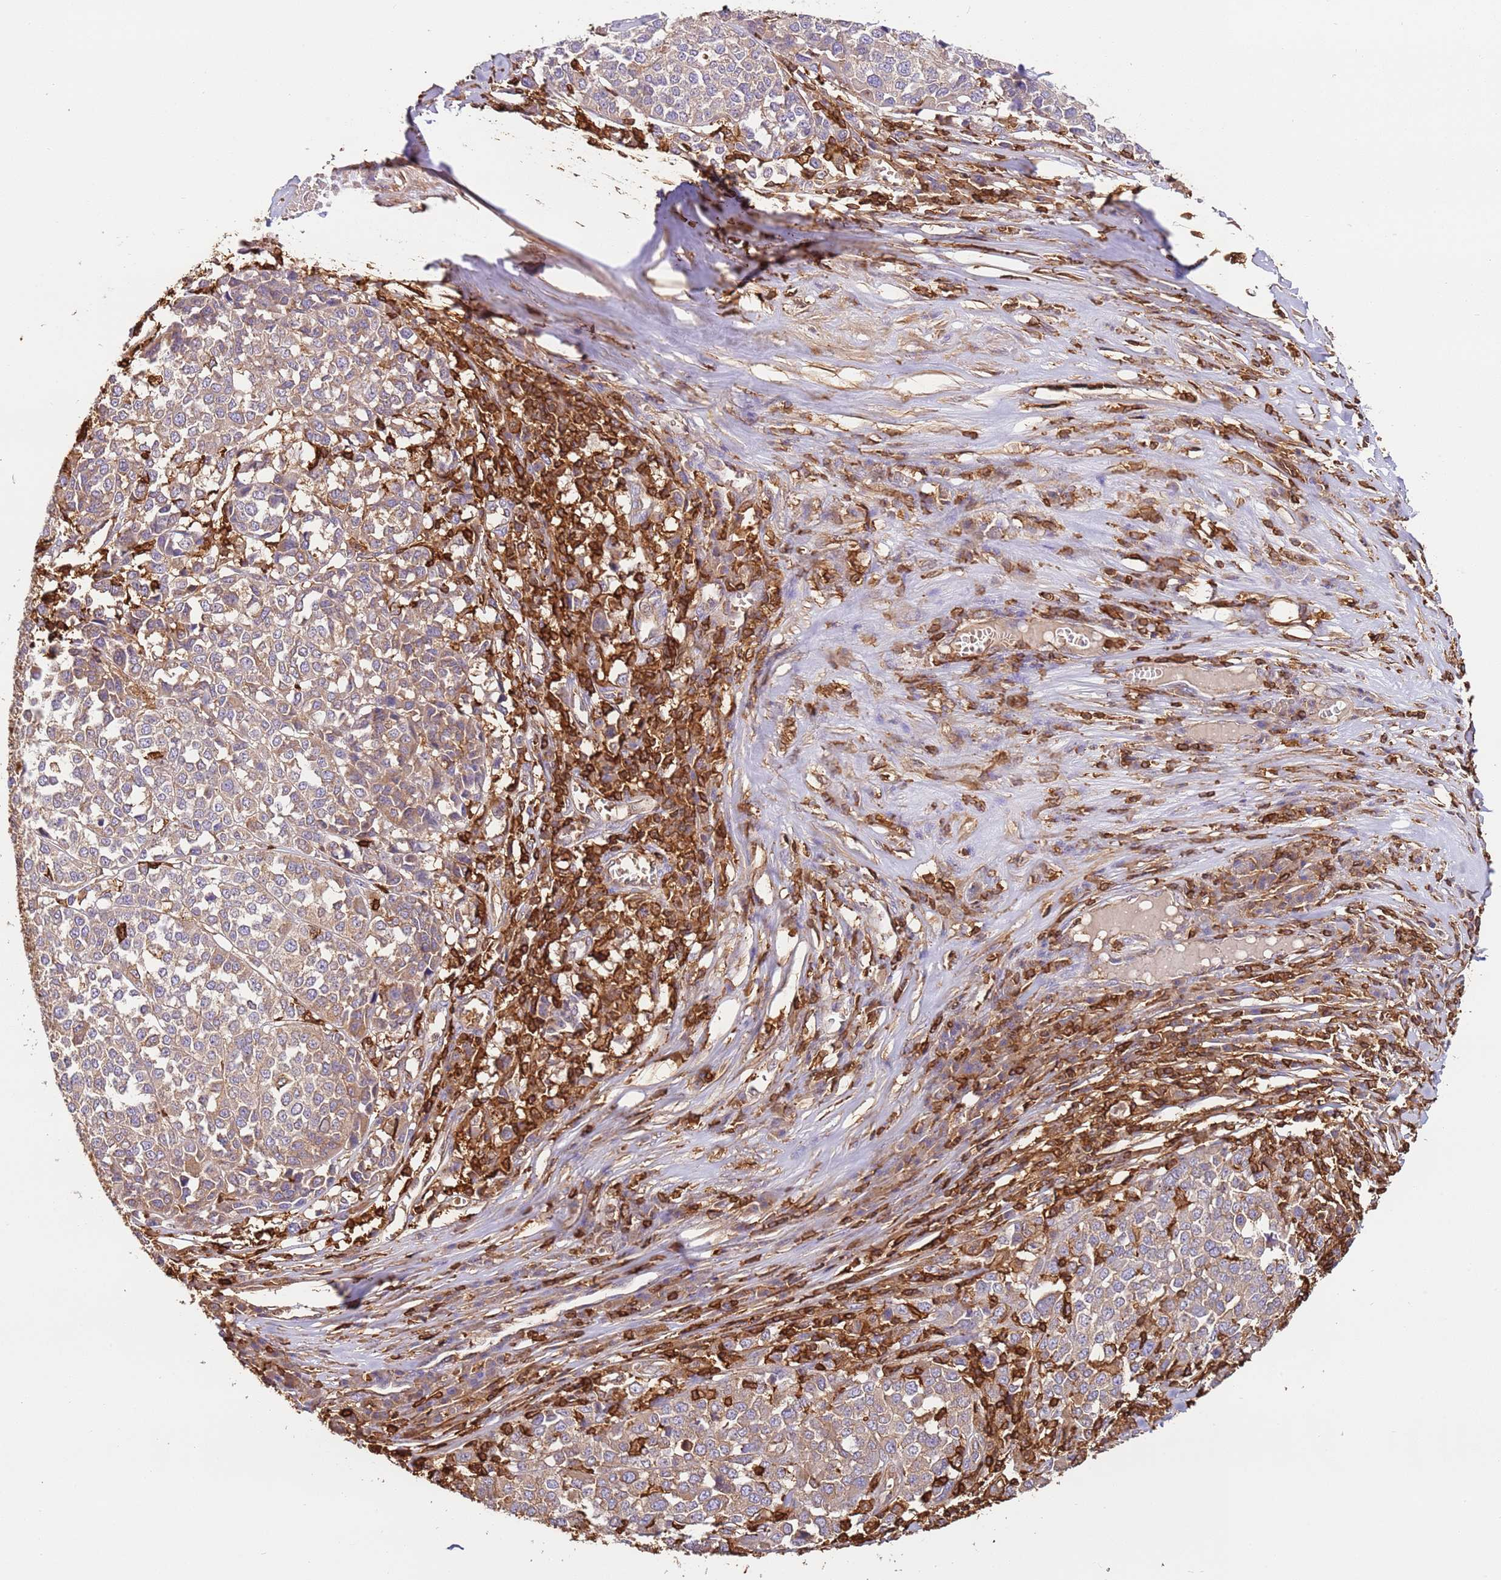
{"staining": {"intensity": "weak", "quantity": "25%-75%", "location": "cytoplasmic/membranous"}, "tissue": "melanoma", "cell_type": "Tumor cells", "image_type": "cancer", "snomed": [{"axis": "morphology", "description": "Malignant melanoma, Metastatic site"}, {"axis": "topography", "description": "Lymph node"}], "caption": "The image demonstrates immunohistochemical staining of malignant melanoma (metastatic site). There is weak cytoplasmic/membranous staining is present in approximately 25%-75% of tumor cells.", "gene": "OR6P1", "patient": {"sex": "male", "age": 44}}